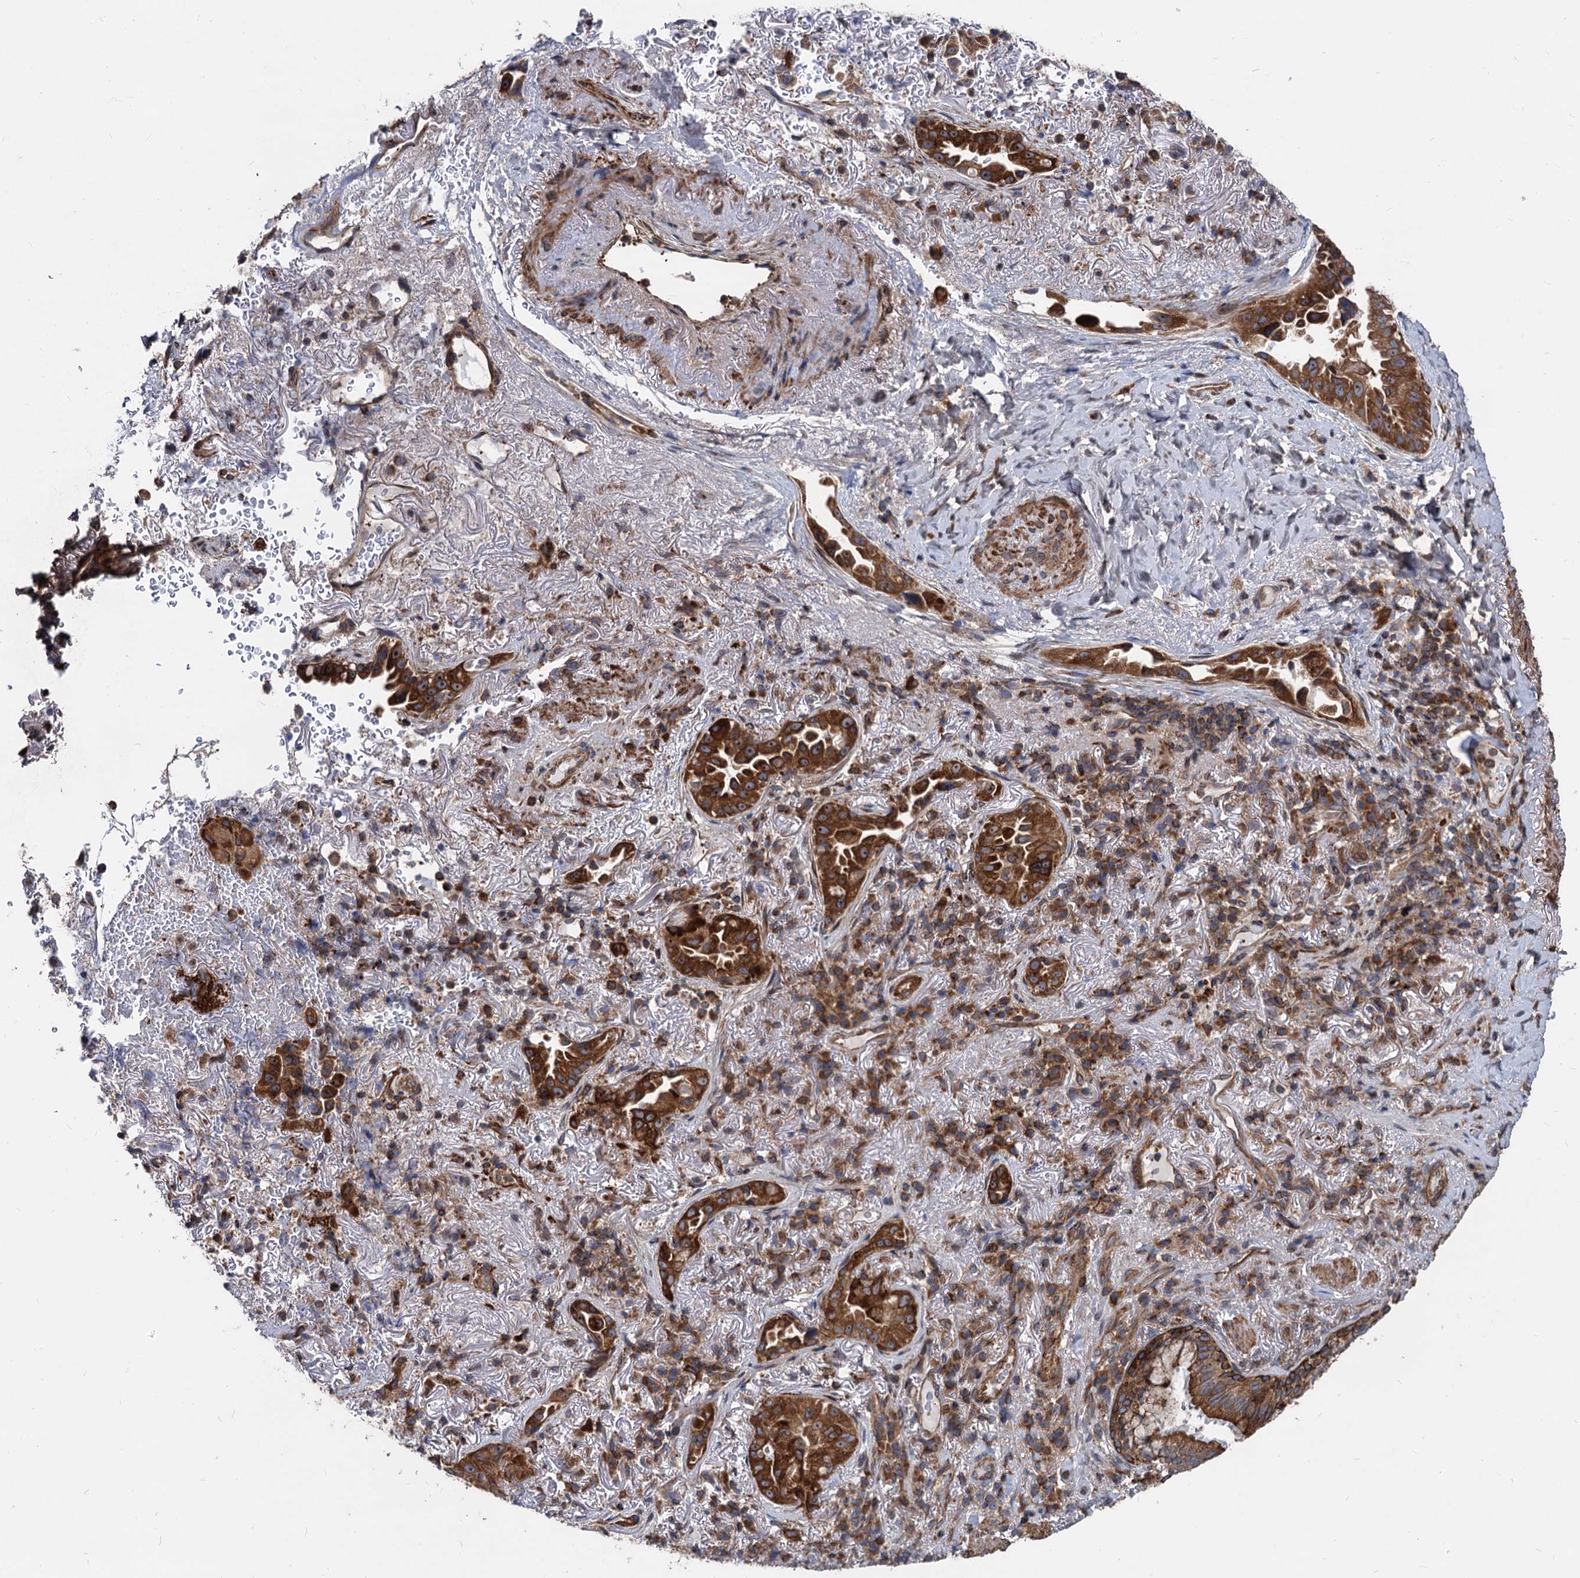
{"staining": {"intensity": "strong", "quantity": ">75%", "location": "cytoplasmic/membranous"}, "tissue": "lung cancer", "cell_type": "Tumor cells", "image_type": "cancer", "snomed": [{"axis": "morphology", "description": "Adenocarcinoma, NOS"}, {"axis": "topography", "description": "Lung"}], "caption": "Protein staining shows strong cytoplasmic/membranous staining in approximately >75% of tumor cells in adenocarcinoma (lung). (DAB (3,3'-diaminobenzidine) IHC, brown staining for protein, blue staining for nuclei).", "gene": "STIM1", "patient": {"sex": "female", "age": 69}}